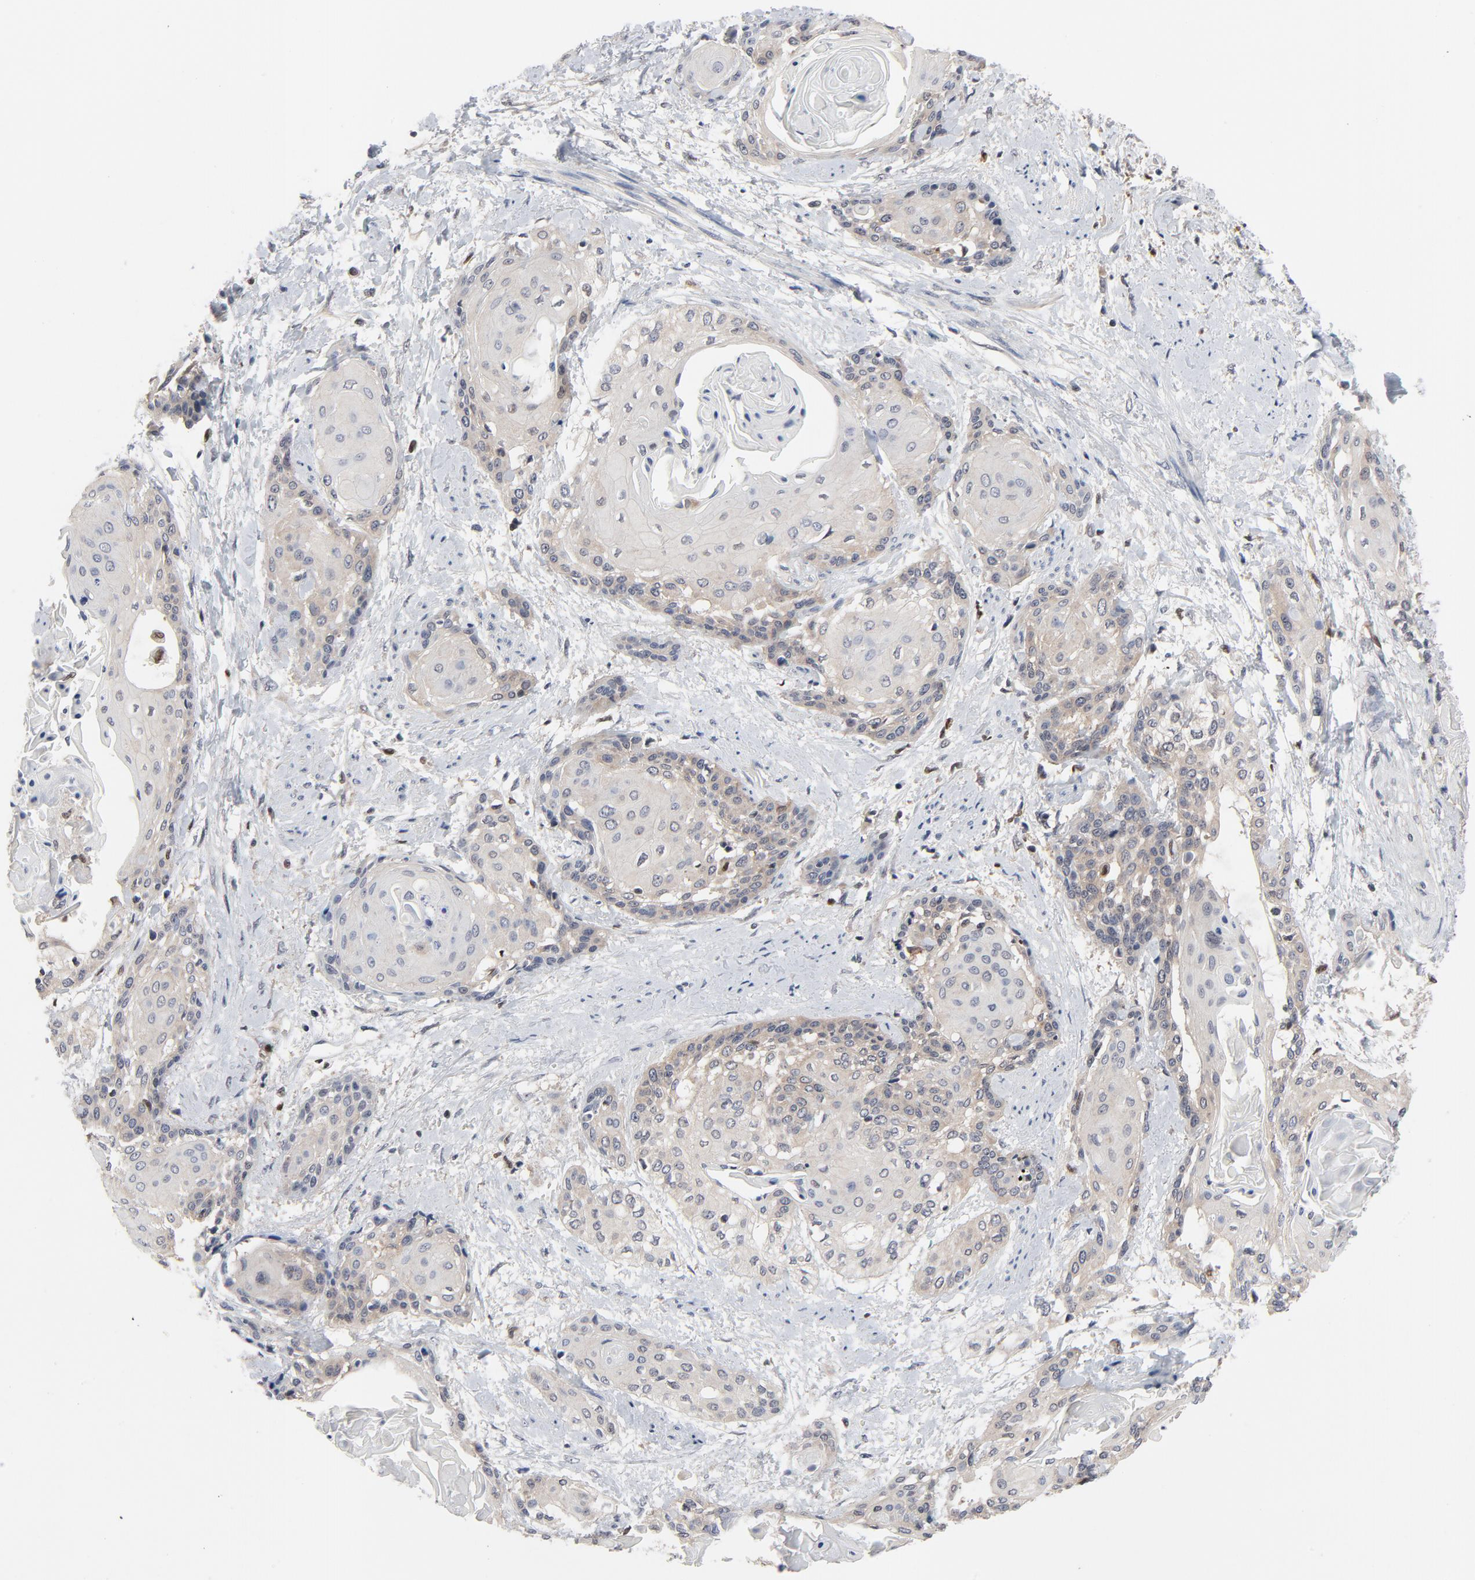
{"staining": {"intensity": "weak", "quantity": "<25%", "location": "cytoplasmic/membranous"}, "tissue": "cervical cancer", "cell_type": "Tumor cells", "image_type": "cancer", "snomed": [{"axis": "morphology", "description": "Squamous cell carcinoma, NOS"}, {"axis": "topography", "description": "Cervix"}], "caption": "Immunohistochemistry of human cervical cancer demonstrates no expression in tumor cells.", "gene": "NFKB1", "patient": {"sex": "female", "age": 57}}